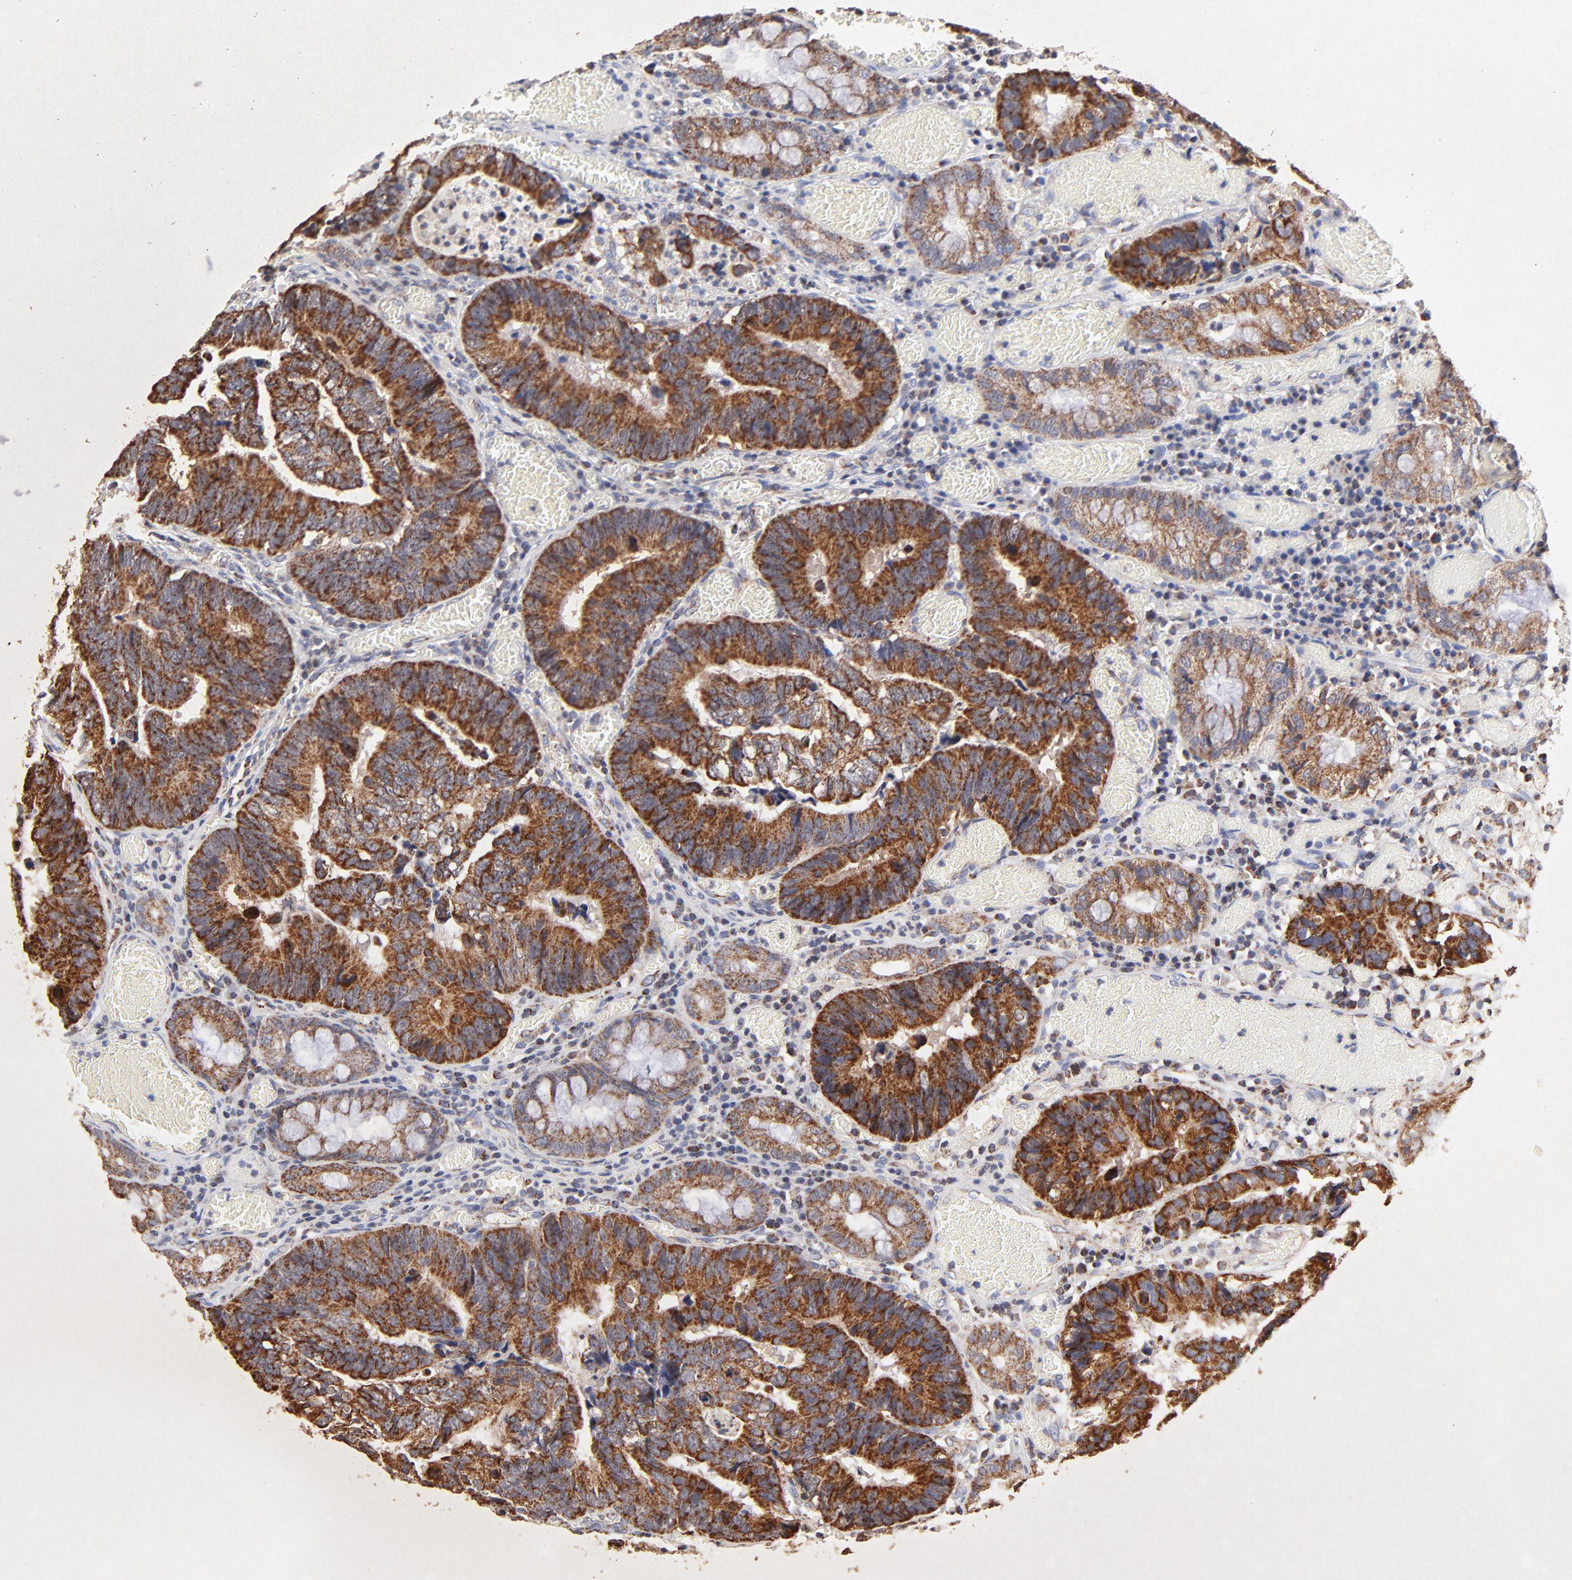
{"staining": {"intensity": "strong", "quantity": ">75%", "location": "cytoplasmic/membranous"}, "tissue": "colorectal cancer", "cell_type": "Tumor cells", "image_type": "cancer", "snomed": [{"axis": "morphology", "description": "Adenocarcinoma, NOS"}, {"axis": "topography", "description": "Rectum"}], "caption": "Colorectal cancer stained for a protein (brown) exhibits strong cytoplasmic/membranous positive positivity in approximately >75% of tumor cells.", "gene": "SSBP1", "patient": {"sex": "female", "age": 98}}